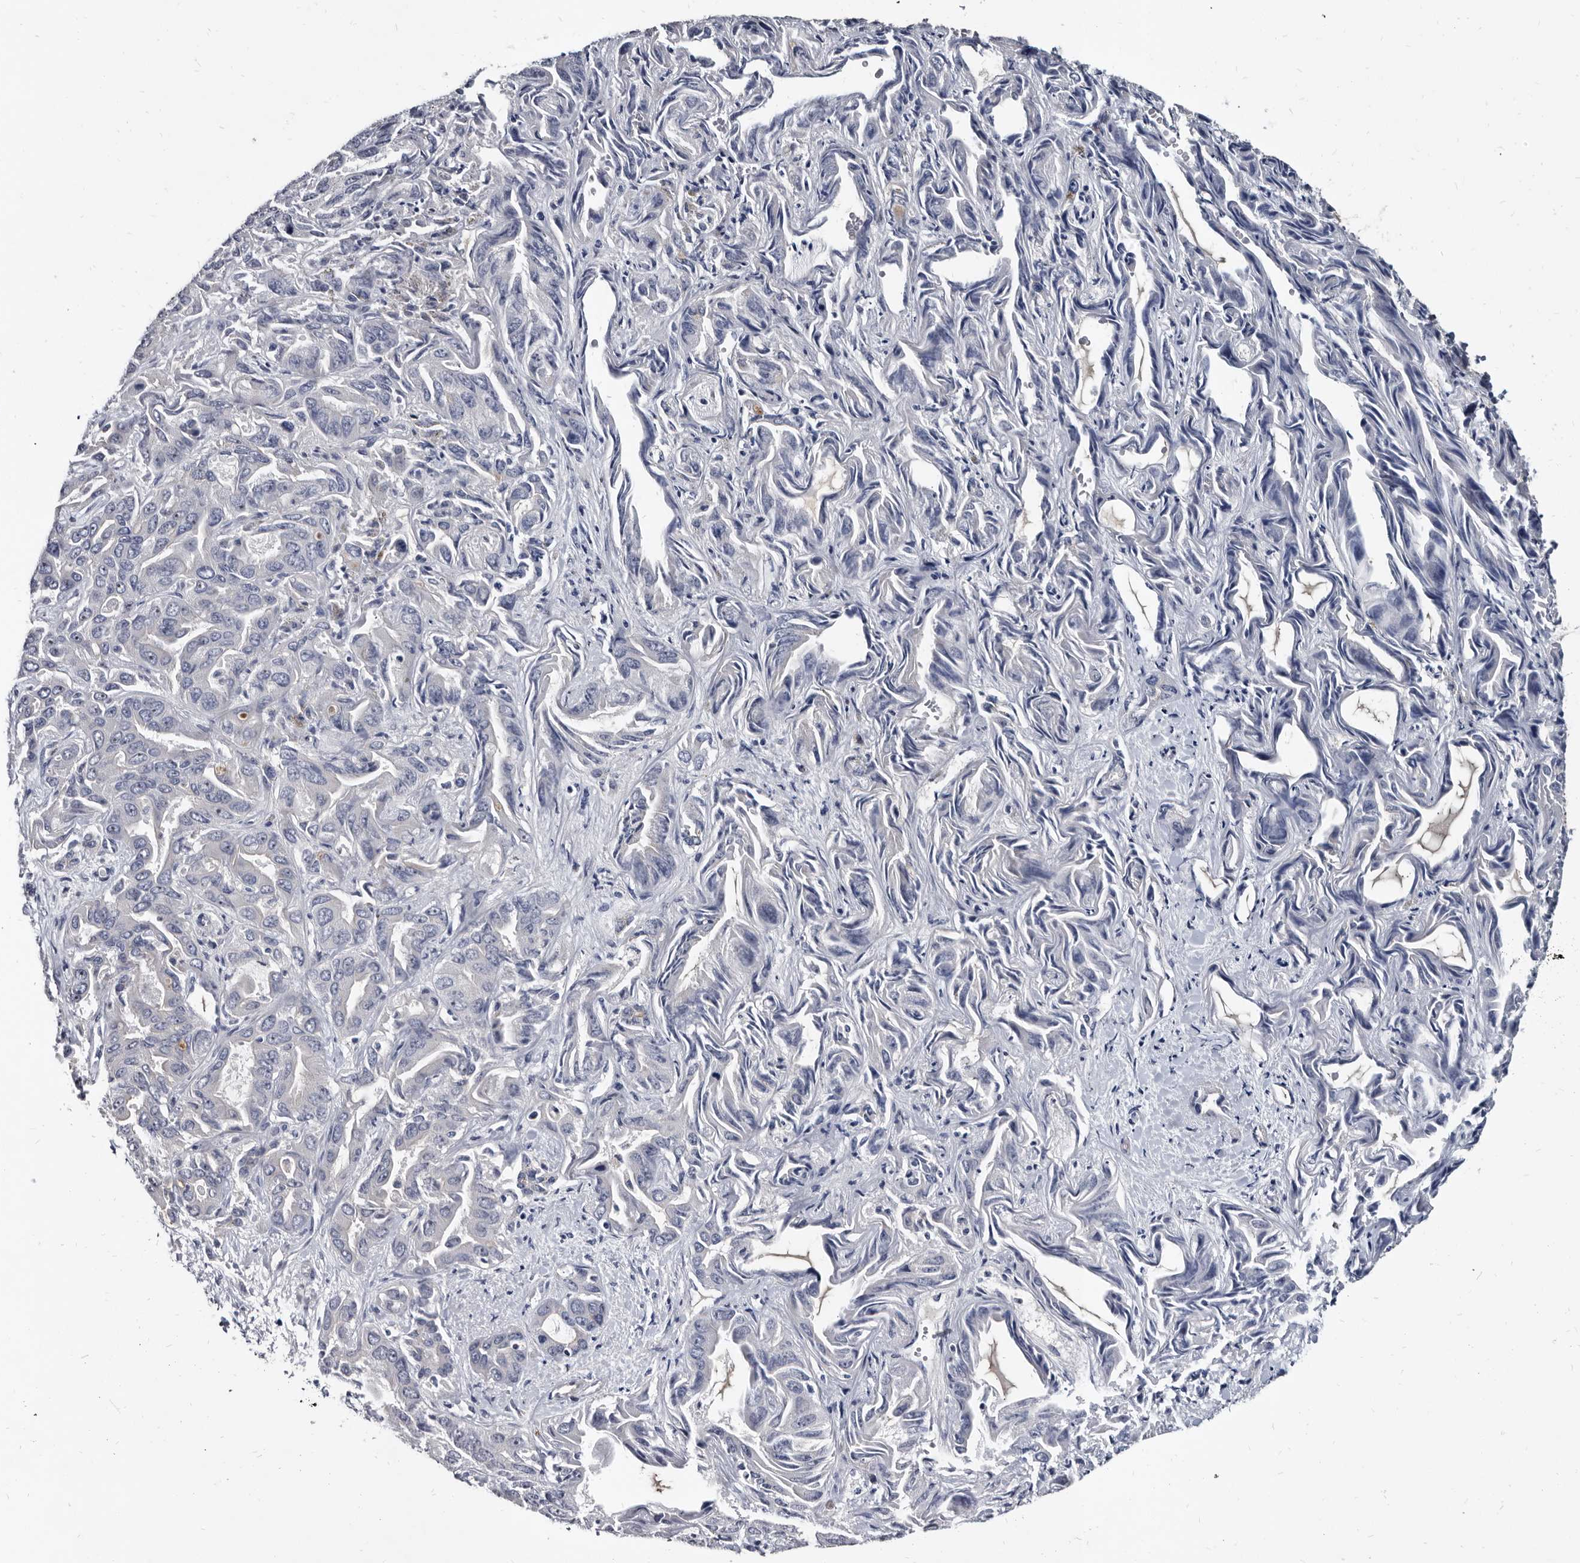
{"staining": {"intensity": "negative", "quantity": "none", "location": "none"}, "tissue": "liver cancer", "cell_type": "Tumor cells", "image_type": "cancer", "snomed": [{"axis": "morphology", "description": "Cholangiocarcinoma"}, {"axis": "topography", "description": "Liver"}], "caption": "There is no significant expression in tumor cells of cholangiocarcinoma (liver).", "gene": "PRSS8", "patient": {"sex": "female", "age": 52}}